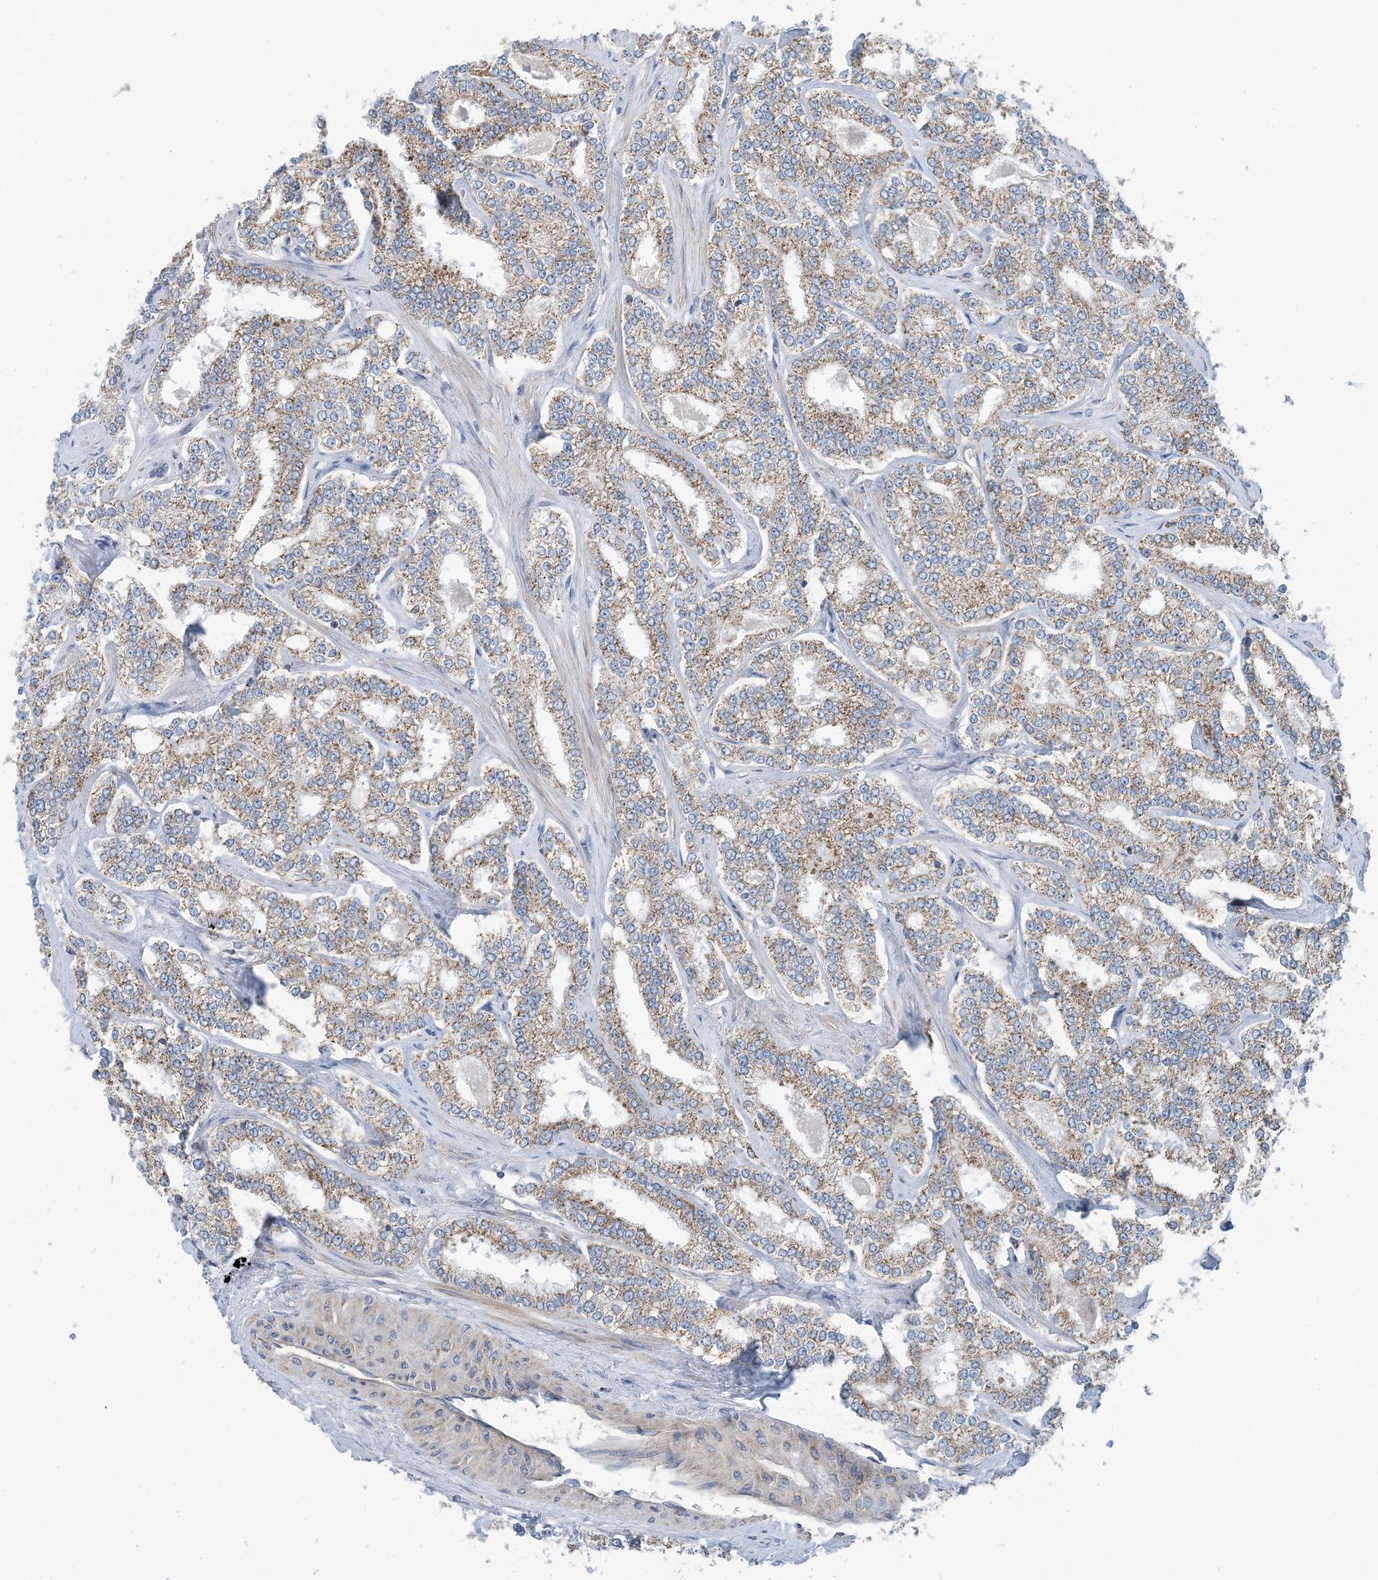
{"staining": {"intensity": "moderate", "quantity": ">75%", "location": "cytoplasmic/membranous"}, "tissue": "prostate cancer", "cell_type": "Tumor cells", "image_type": "cancer", "snomed": [{"axis": "morphology", "description": "Normal tissue, NOS"}, {"axis": "morphology", "description": "Adenocarcinoma, High grade"}, {"axis": "topography", "description": "Prostate"}], "caption": "Prostate adenocarcinoma (high-grade) stained for a protein reveals moderate cytoplasmic/membranous positivity in tumor cells.", "gene": "PHOSPHO2", "patient": {"sex": "male", "age": 83}}